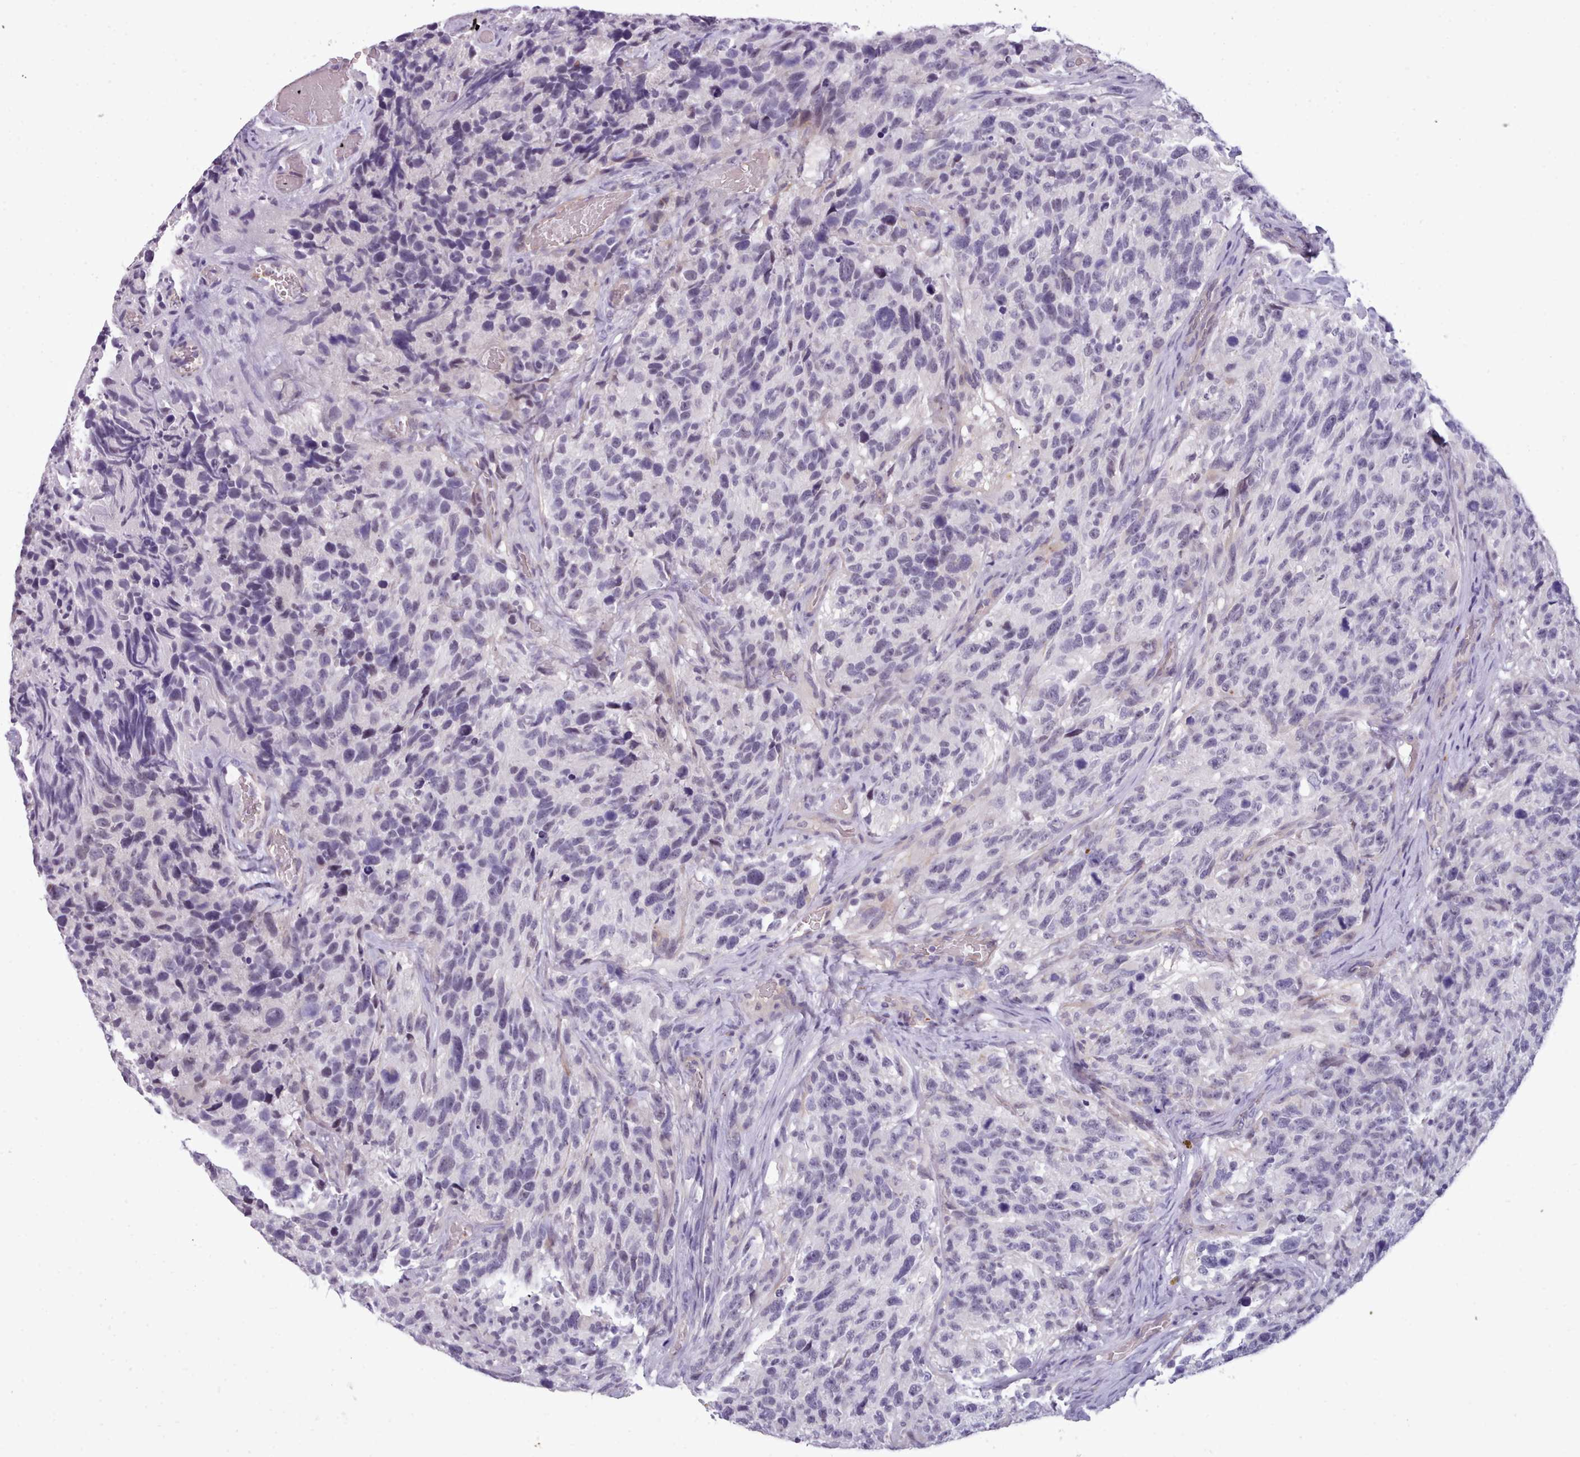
{"staining": {"intensity": "negative", "quantity": "none", "location": "none"}, "tissue": "glioma", "cell_type": "Tumor cells", "image_type": "cancer", "snomed": [{"axis": "morphology", "description": "Glioma, malignant, High grade"}, {"axis": "topography", "description": "Brain"}], "caption": "Photomicrograph shows no protein staining in tumor cells of malignant glioma (high-grade) tissue.", "gene": "KCTD16", "patient": {"sex": "male", "age": 69}}